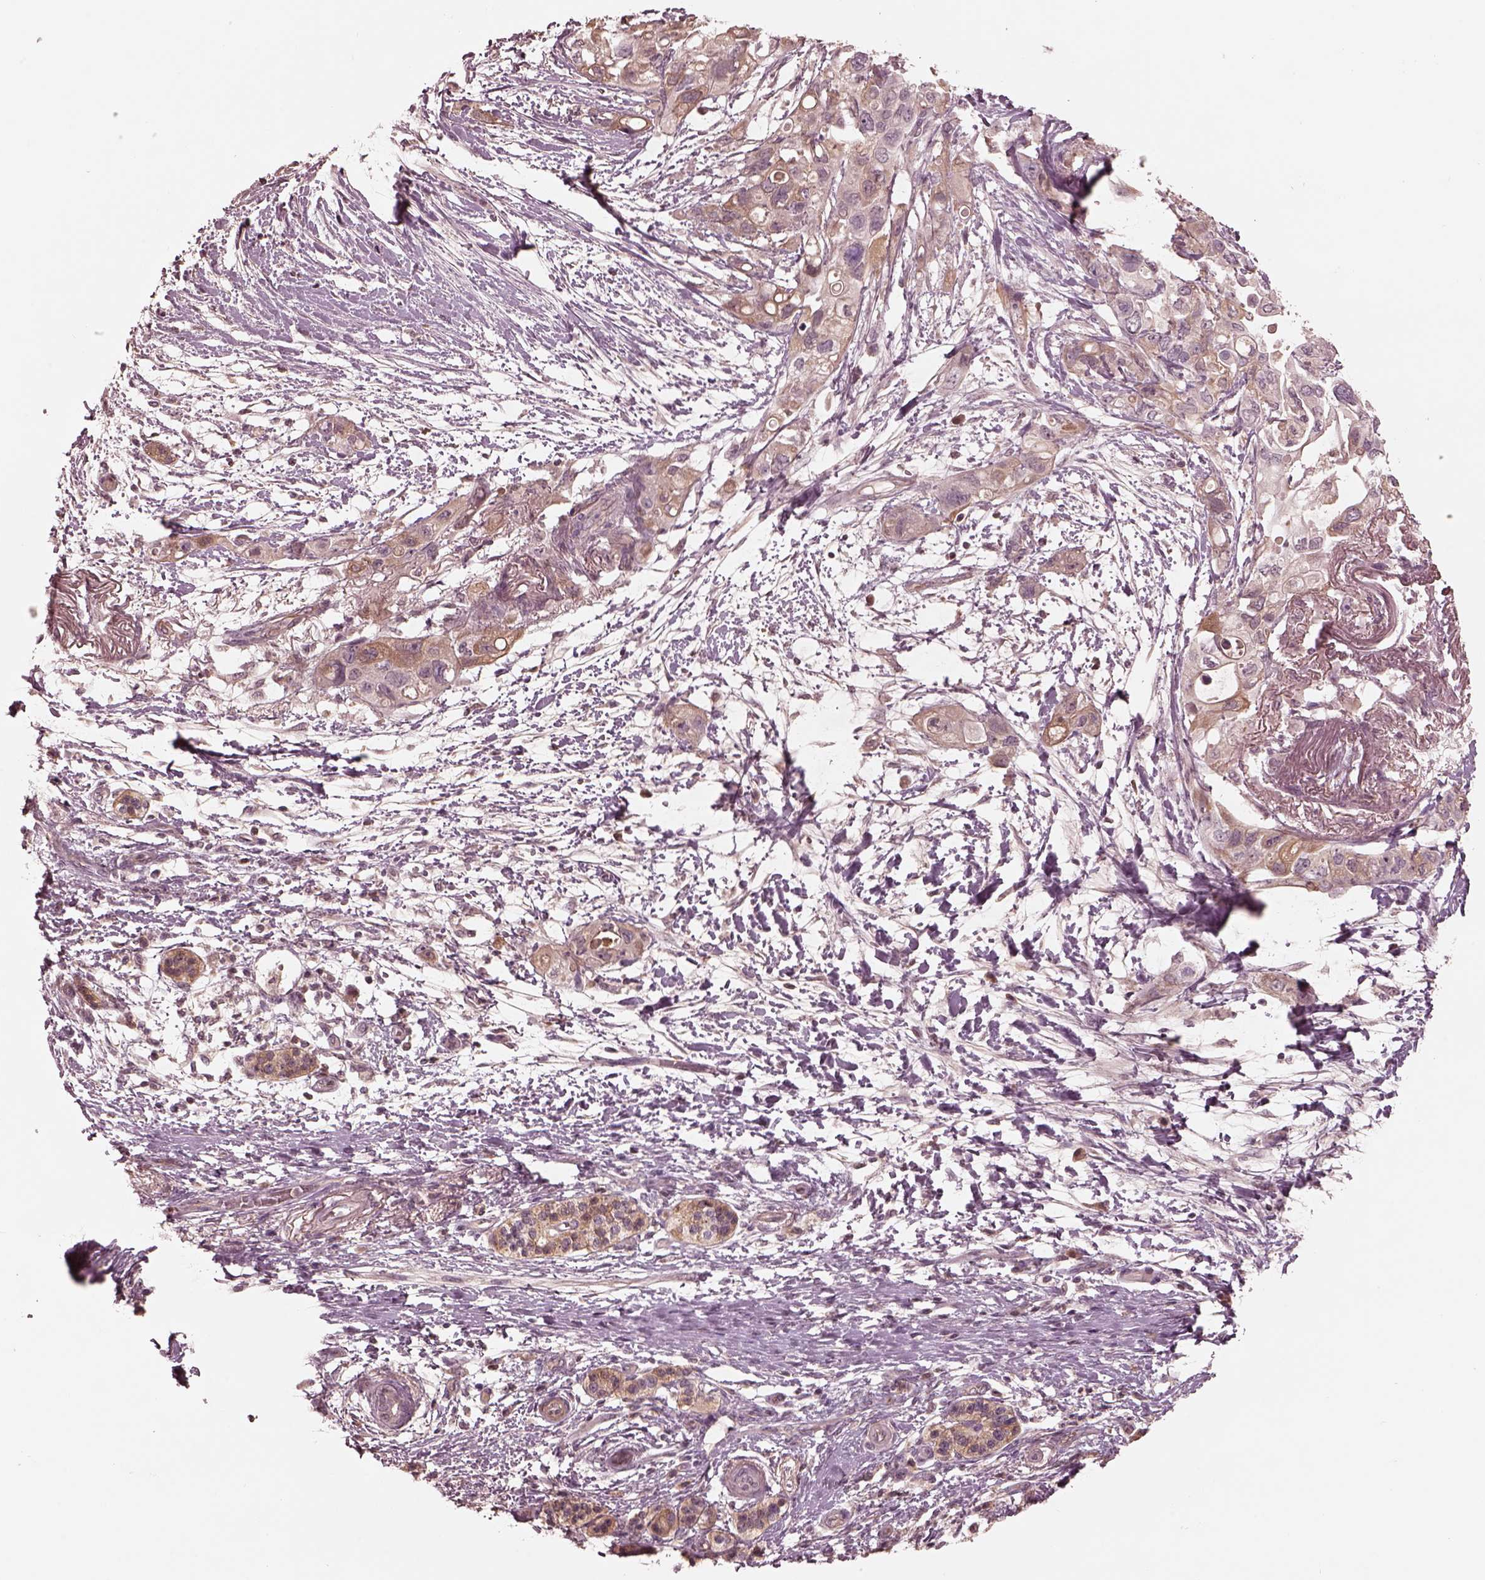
{"staining": {"intensity": "weak", "quantity": "25%-75%", "location": "cytoplasmic/membranous"}, "tissue": "pancreatic cancer", "cell_type": "Tumor cells", "image_type": "cancer", "snomed": [{"axis": "morphology", "description": "Adenocarcinoma, NOS"}, {"axis": "topography", "description": "Pancreas"}], "caption": "This is a histology image of immunohistochemistry staining of adenocarcinoma (pancreatic), which shows weak expression in the cytoplasmic/membranous of tumor cells.", "gene": "TF", "patient": {"sex": "female", "age": 72}}